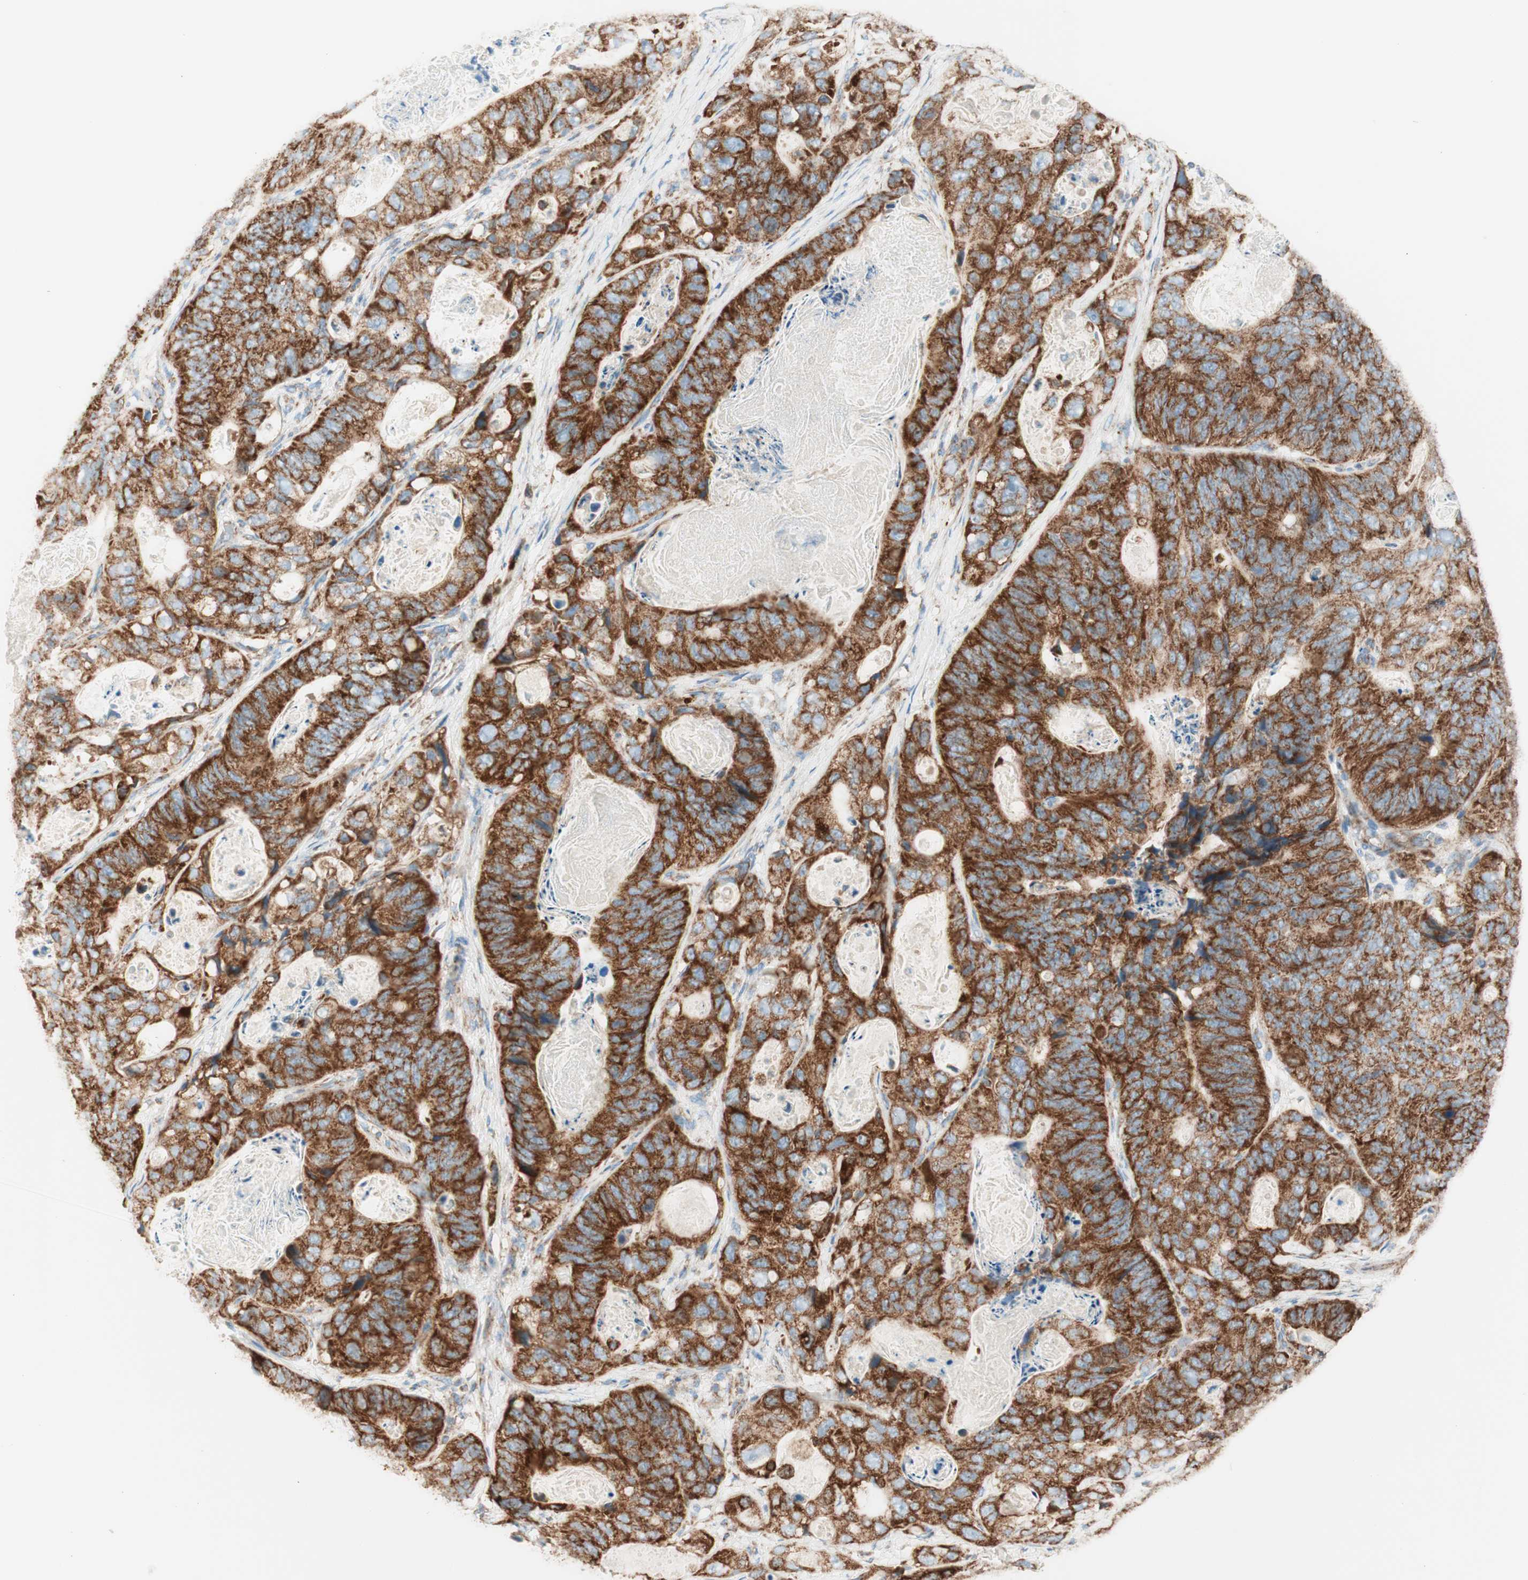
{"staining": {"intensity": "strong", "quantity": ">75%", "location": "cytoplasmic/membranous"}, "tissue": "stomach cancer", "cell_type": "Tumor cells", "image_type": "cancer", "snomed": [{"axis": "morphology", "description": "Adenocarcinoma, NOS"}, {"axis": "topography", "description": "Stomach"}], "caption": "IHC histopathology image of neoplastic tissue: human stomach adenocarcinoma stained using IHC demonstrates high levels of strong protein expression localized specifically in the cytoplasmic/membranous of tumor cells, appearing as a cytoplasmic/membranous brown color.", "gene": "TOMM20", "patient": {"sex": "female", "age": 89}}